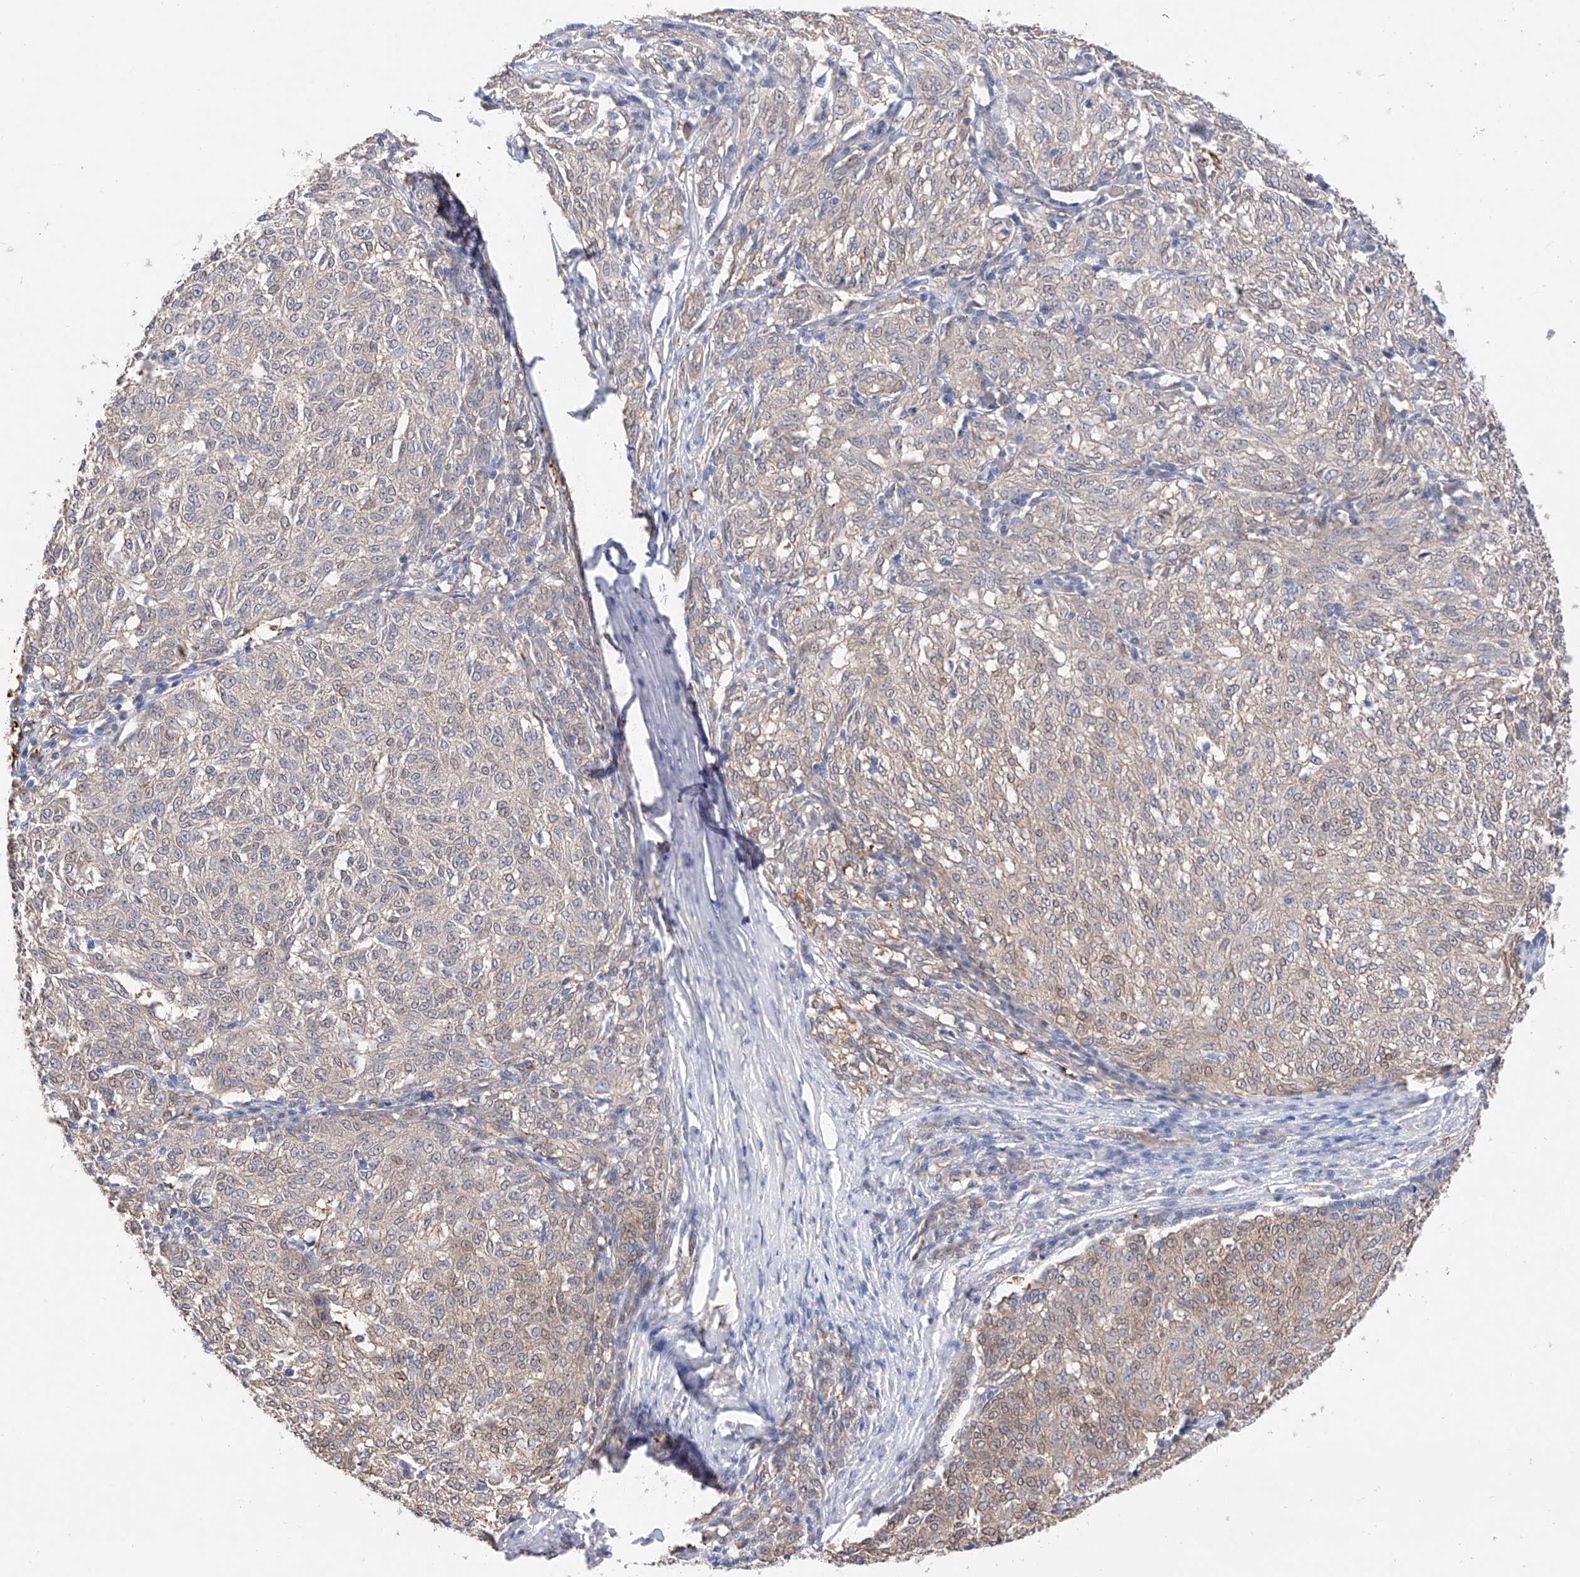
{"staining": {"intensity": "weak", "quantity": "<25%", "location": "cytoplasmic/membranous"}, "tissue": "melanoma", "cell_type": "Tumor cells", "image_type": "cancer", "snomed": [{"axis": "morphology", "description": "Malignant melanoma, NOS"}, {"axis": "topography", "description": "Skin"}], "caption": "Human melanoma stained for a protein using immunohistochemistry demonstrates no staining in tumor cells.", "gene": "FUCA2", "patient": {"sex": "female", "age": 72}}